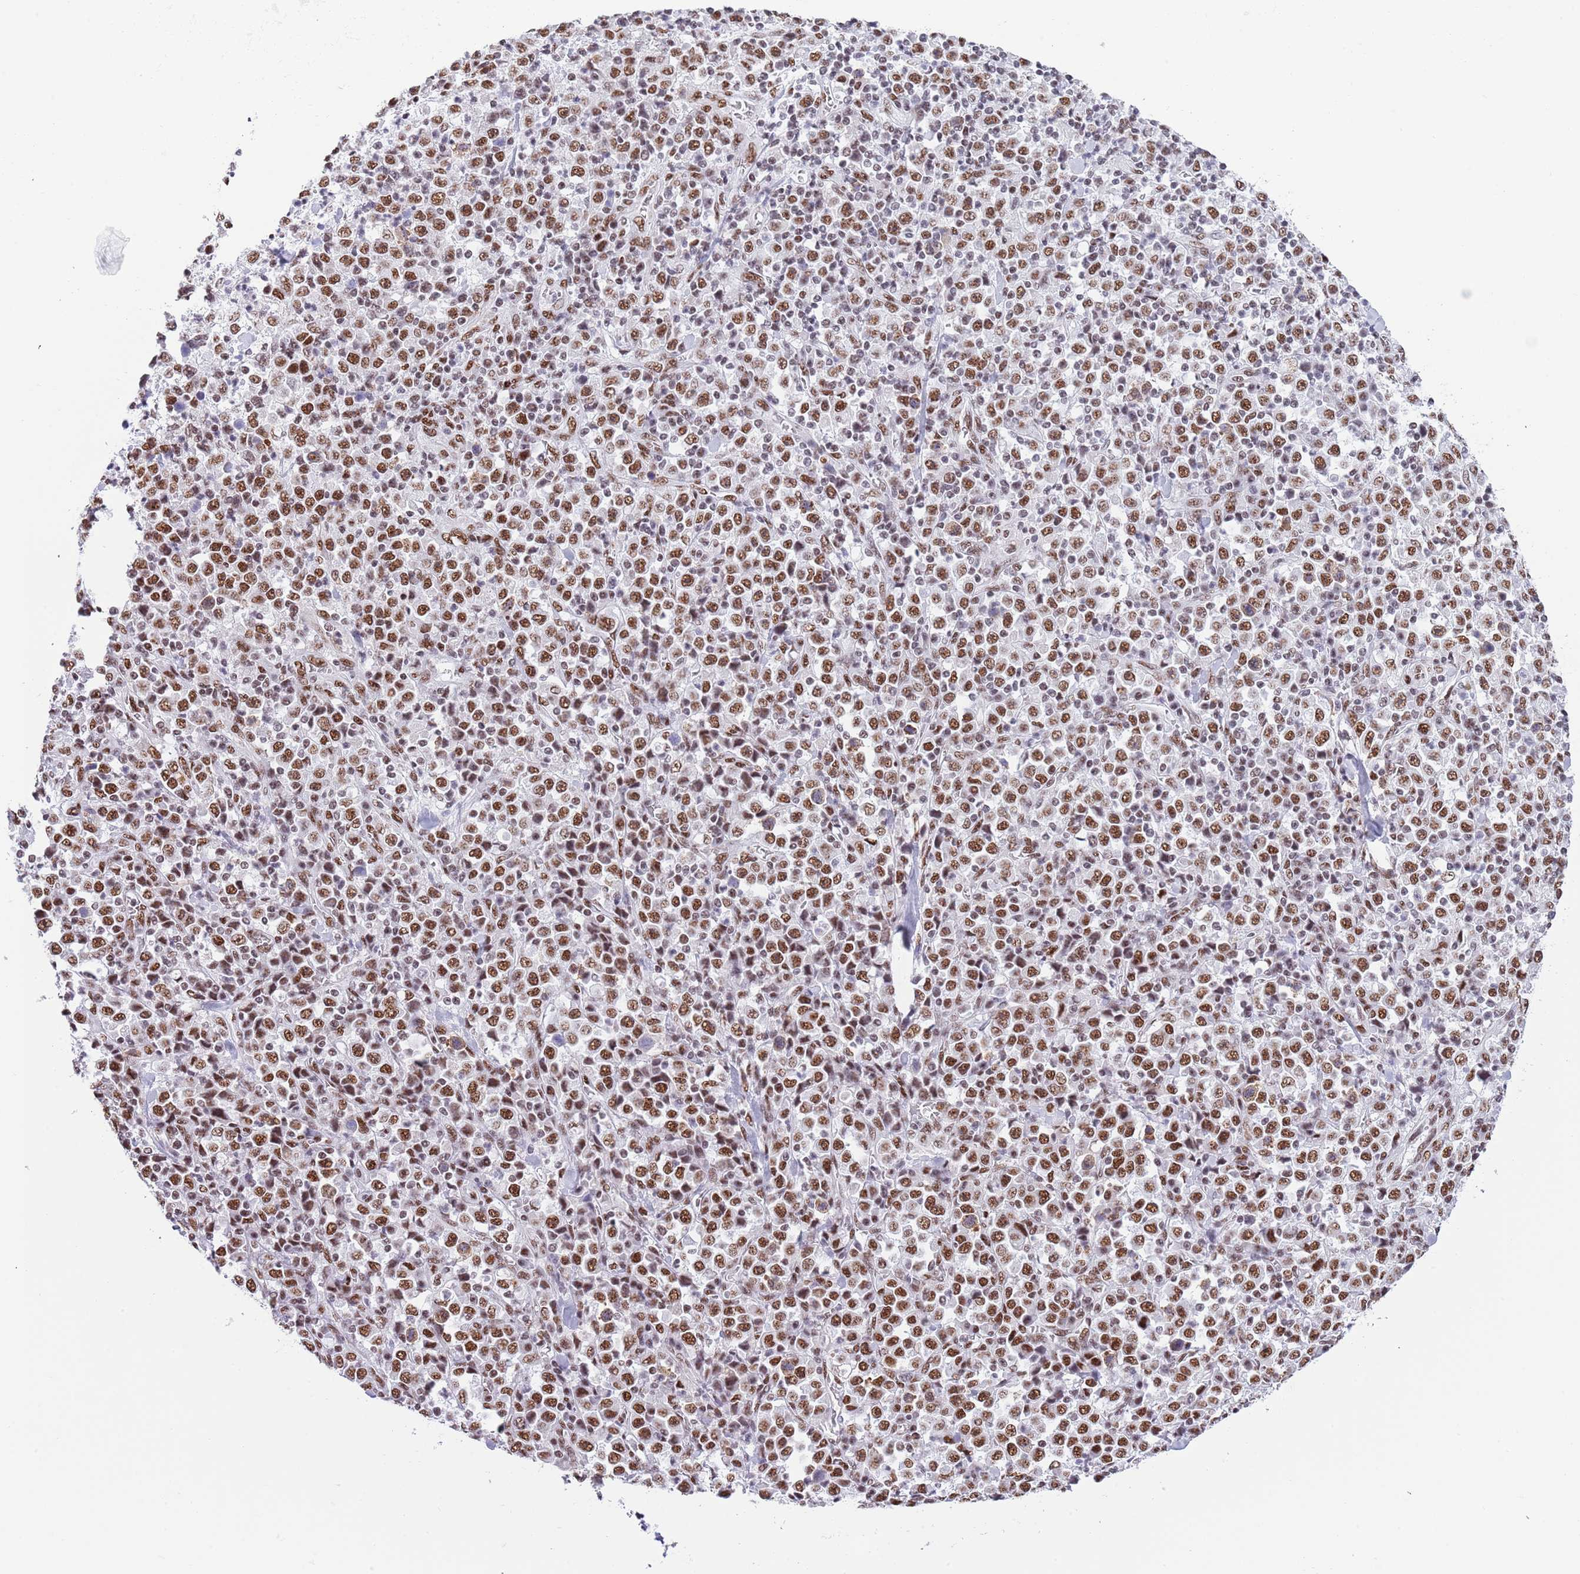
{"staining": {"intensity": "moderate", "quantity": ">75%", "location": "nuclear"}, "tissue": "stomach cancer", "cell_type": "Tumor cells", "image_type": "cancer", "snomed": [{"axis": "morphology", "description": "Normal tissue, NOS"}, {"axis": "morphology", "description": "Adenocarcinoma, NOS"}, {"axis": "topography", "description": "Stomach, upper"}, {"axis": "topography", "description": "Stomach"}], "caption": "The image exhibits immunohistochemical staining of stomach adenocarcinoma. There is moderate nuclear positivity is appreciated in about >75% of tumor cells.", "gene": "SF3A2", "patient": {"sex": "male", "age": 59}}